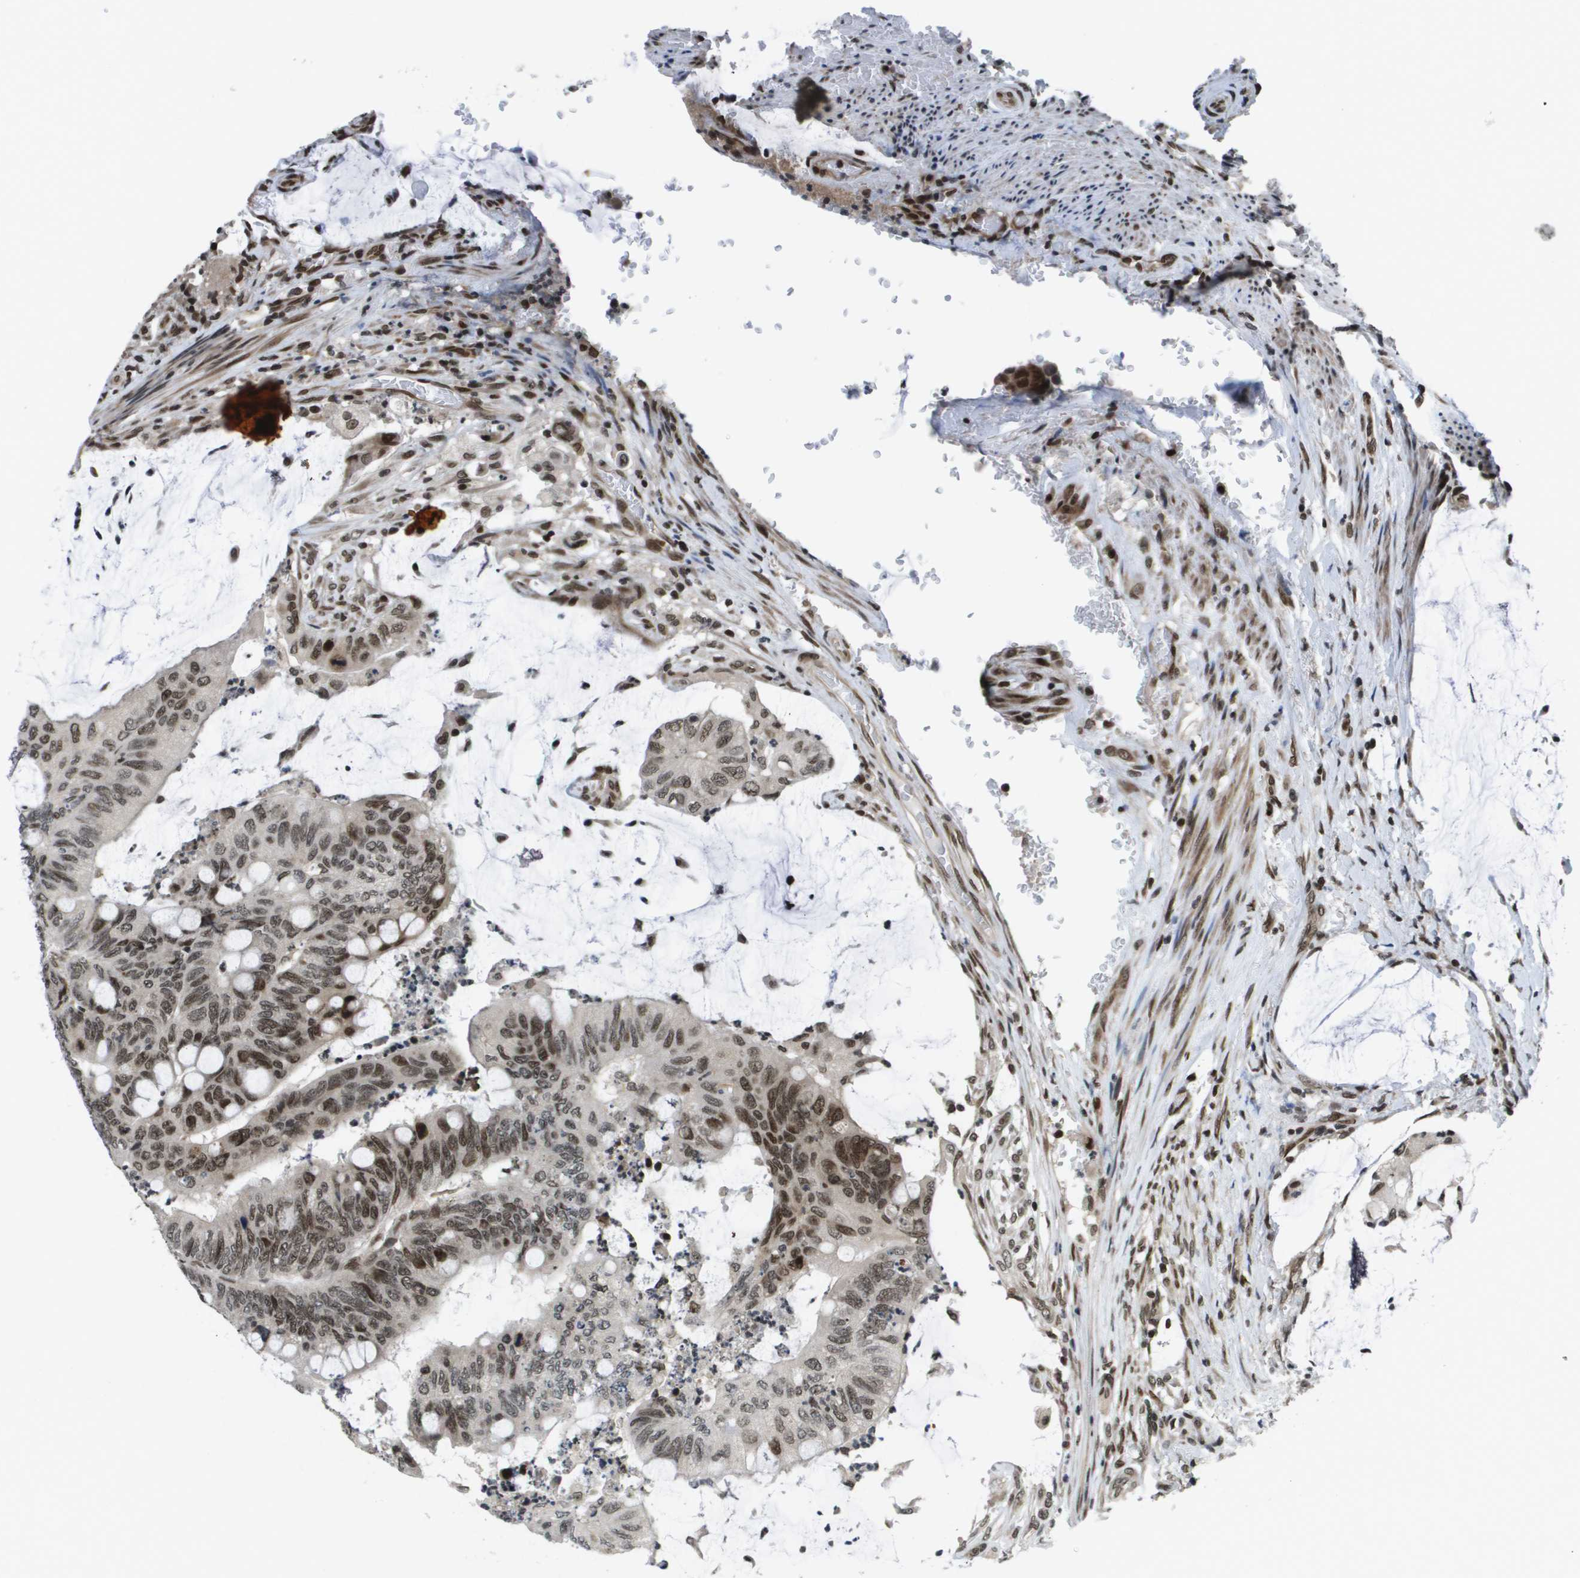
{"staining": {"intensity": "strong", "quantity": ">75%", "location": "cytoplasmic/membranous,nuclear"}, "tissue": "colorectal cancer", "cell_type": "Tumor cells", "image_type": "cancer", "snomed": [{"axis": "morphology", "description": "Normal tissue, NOS"}, {"axis": "morphology", "description": "Adenocarcinoma, NOS"}, {"axis": "topography", "description": "Rectum"}], "caption": "Colorectal cancer (adenocarcinoma) stained for a protein (brown) demonstrates strong cytoplasmic/membranous and nuclear positive expression in about >75% of tumor cells.", "gene": "RECQL4", "patient": {"sex": "male", "age": 92}}